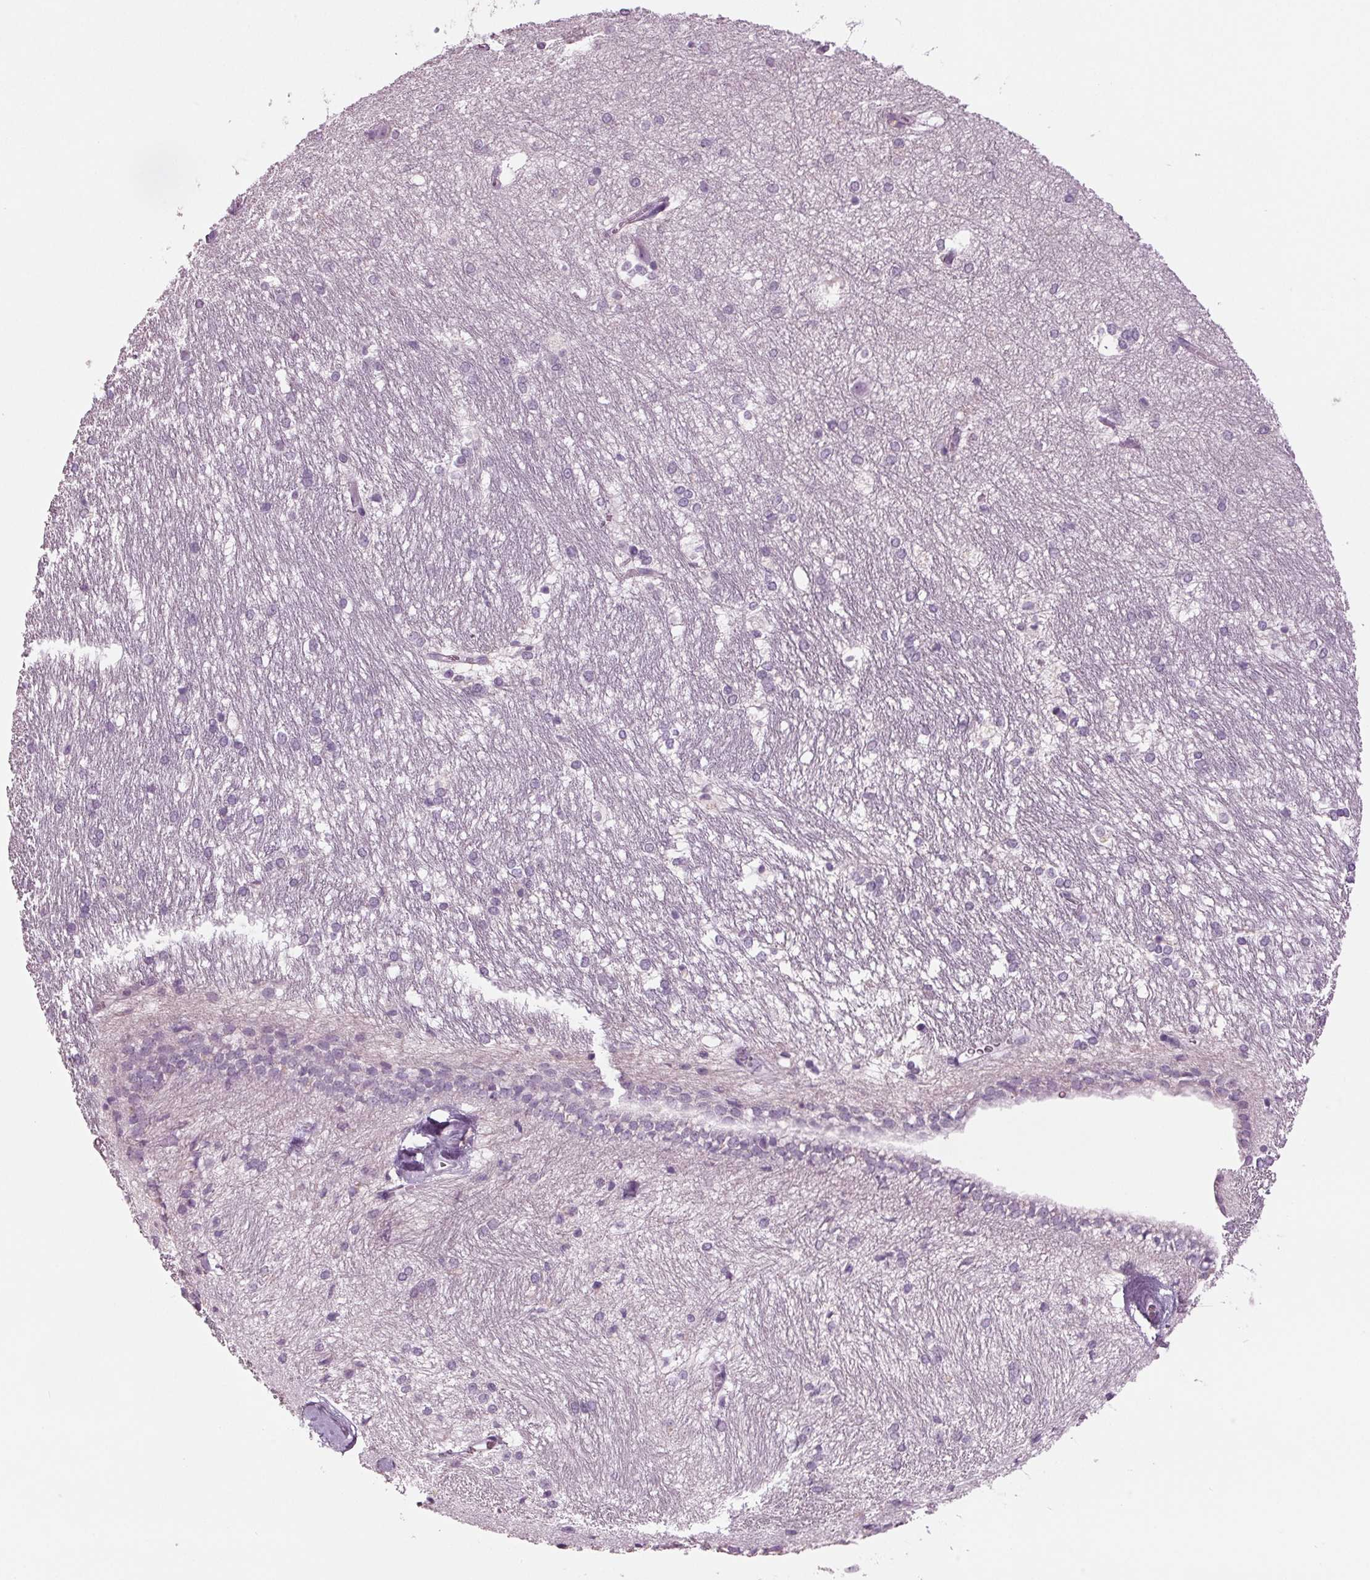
{"staining": {"intensity": "negative", "quantity": "none", "location": "none"}, "tissue": "hippocampus", "cell_type": "Glial cells", "image_type": "normal", "snomed": [{"axis": "morphology", "description": "Normal tissue, NOS"}, {"axis": "topography", "description": "Cerebral cortex"}, {"axis": "topography", "description": "Hippocampus"}], "caption": "Immunohistochemistry (IHC) of normal human hippocampus displays no positivity in glial cells. The staining is performed using DAB brown chromogen with nuclei counter-stained in using hematoxylin.", "gene": "BHLHE22", "patient": {"sex": "female", "age": 19}}